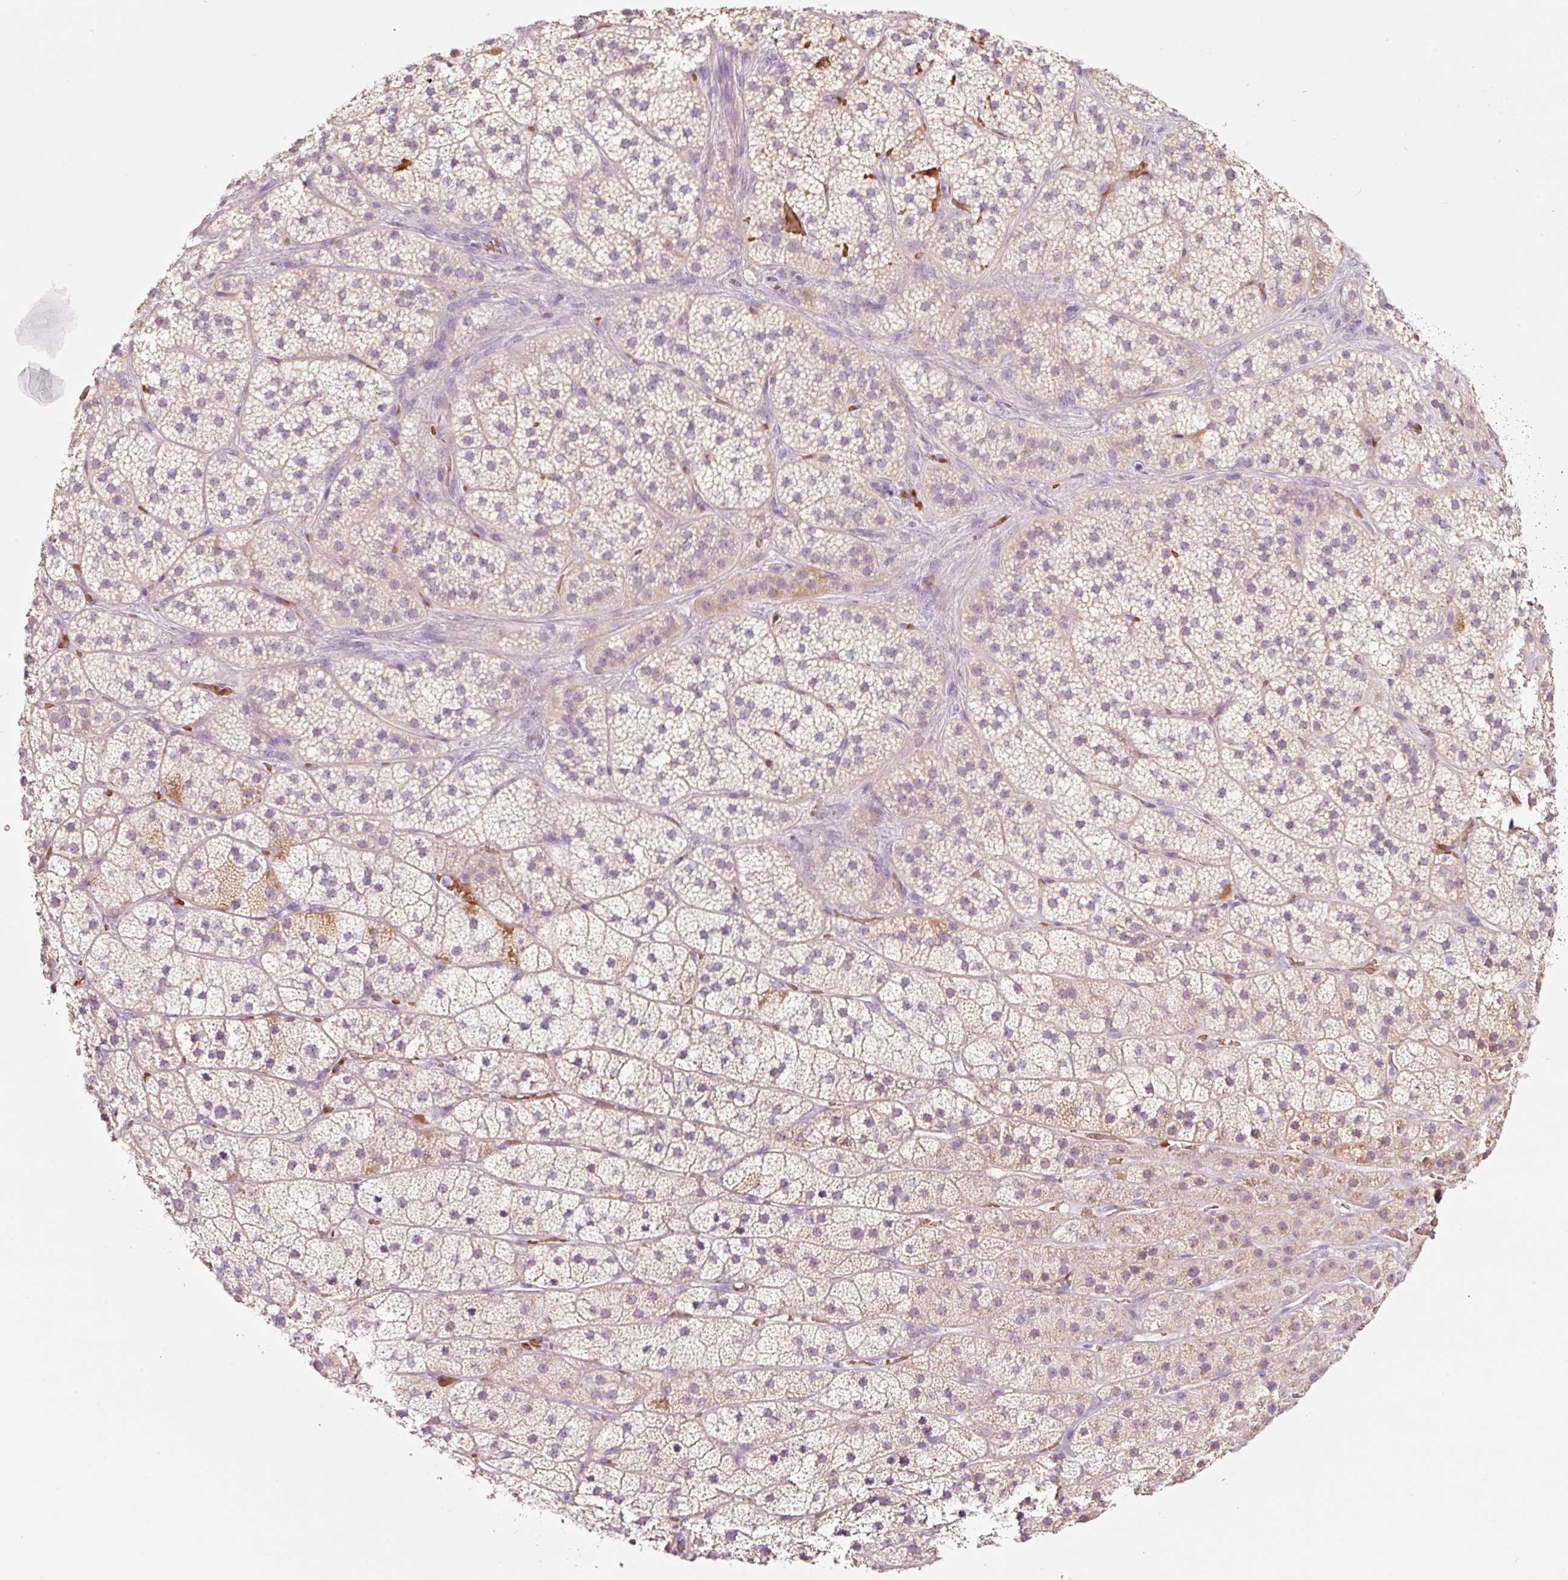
{"staining": {"intensity": "weak", "quantity": "<25%", "location": "cytoplasmic/membranous"}, "tissue": "adrenal gland", "cell_type": "Glandular cells", "image_type": "normal", "snomed": [{"axis": "morphology", "description": "Normal tissue, NOS"}, {"axis": "topography", "description": "Adrenal gland"}], "caption": "This is an IHC photomicrograph of benign adrenal gland. There is no staining in glandular cells.", "gene": "LDHAL6B", "patient": {"sex": "male", "age": 57}}